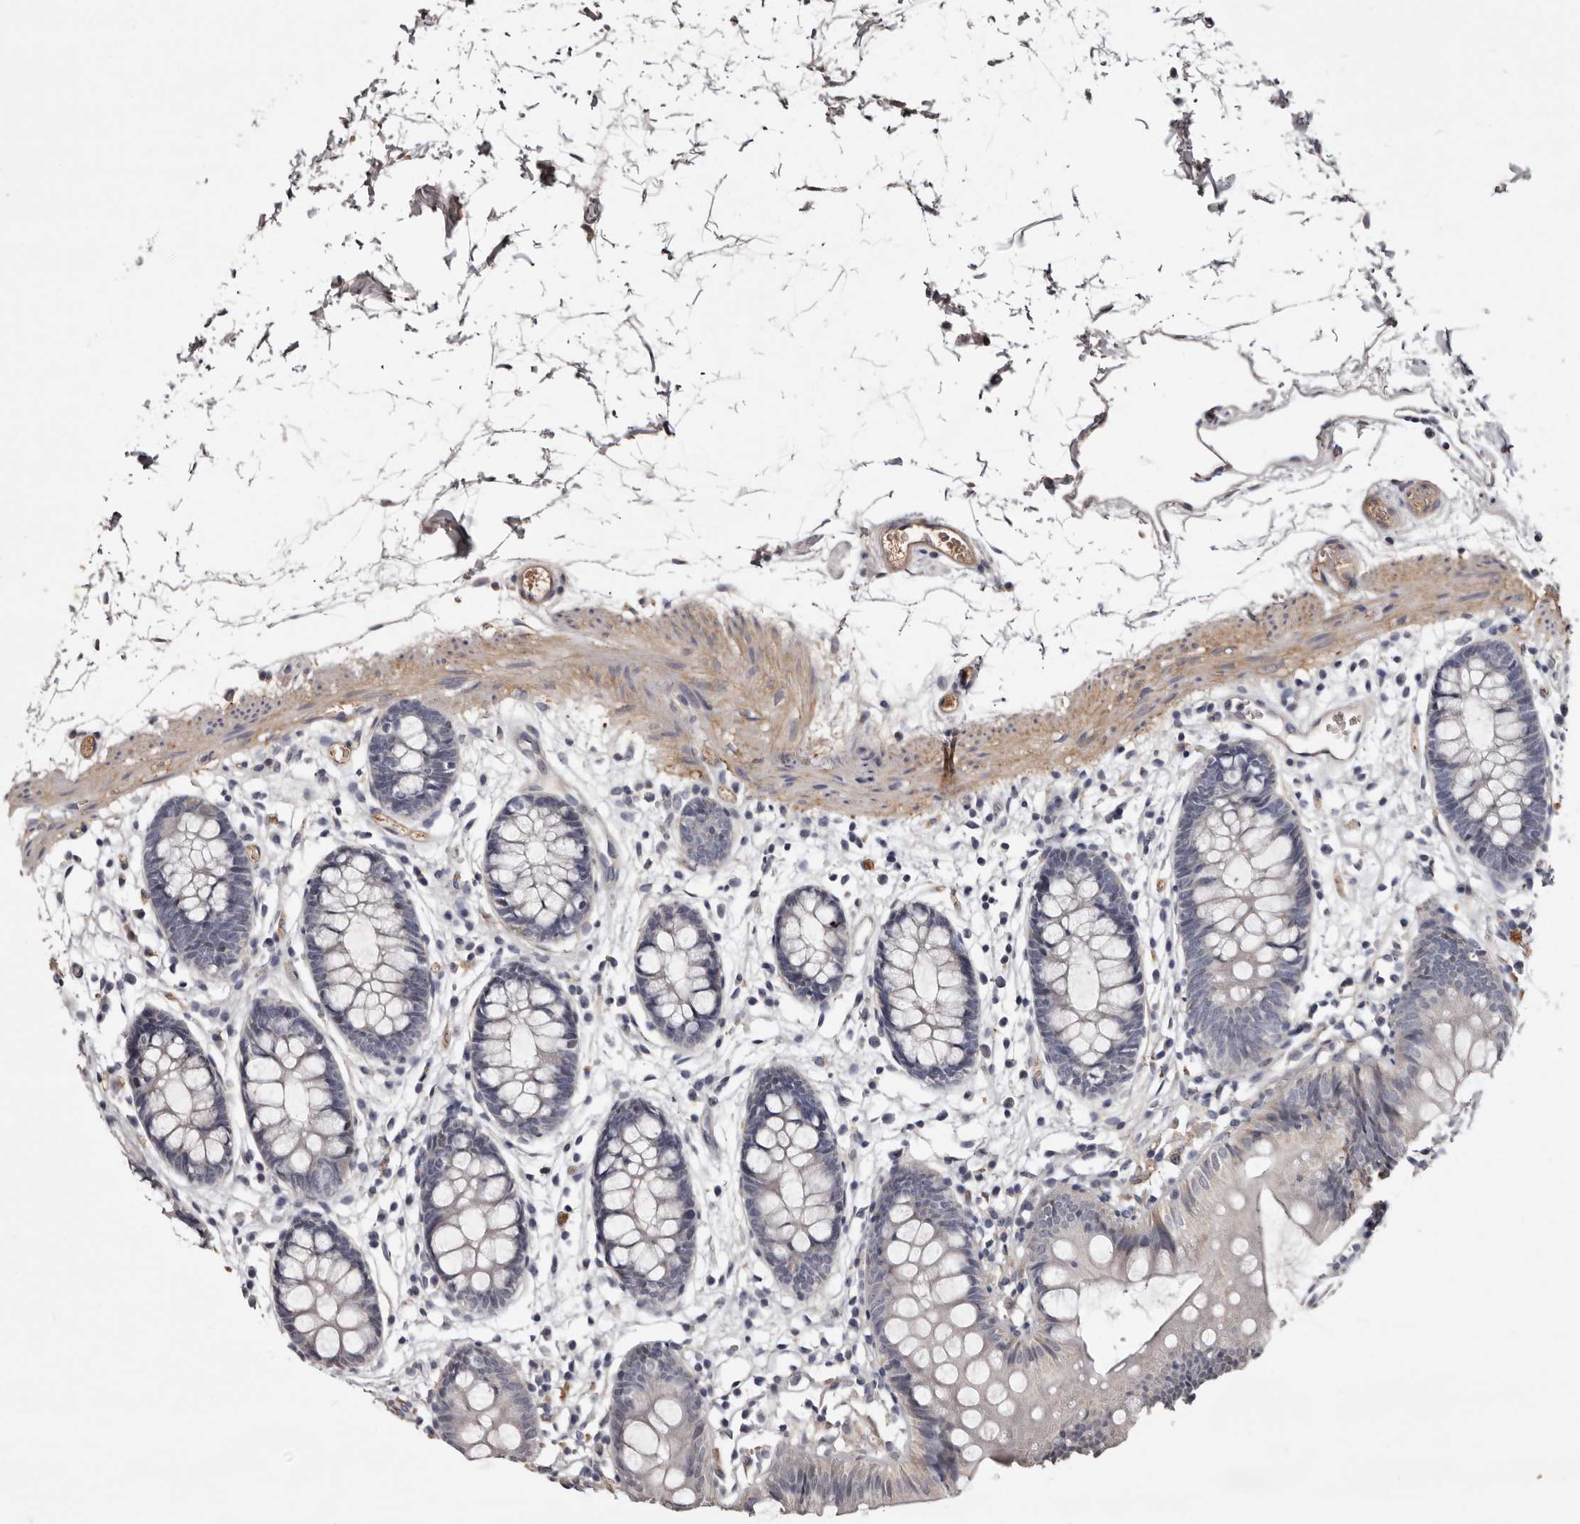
{"staining": {"intensity": "weak", "quantity": ">75%", "location": "cytoplasmic/membranous"}, "tissue": "colon", "cell_type": "Endothelial cells", "image_type": "normal", "snomed": [{"axis": "morphology", "description": "Normal tissue, NOS"}, {"axis": "topography", "description": "Colon"}], "caption": "The image shows immunohistochemical staining of normal colon. There is weak cytoplasmic/membranous positivity is identified in about >75% of endothelial cells.", "gene": "CYP1B1", "patient": {"sex": "male", "age": 56}}